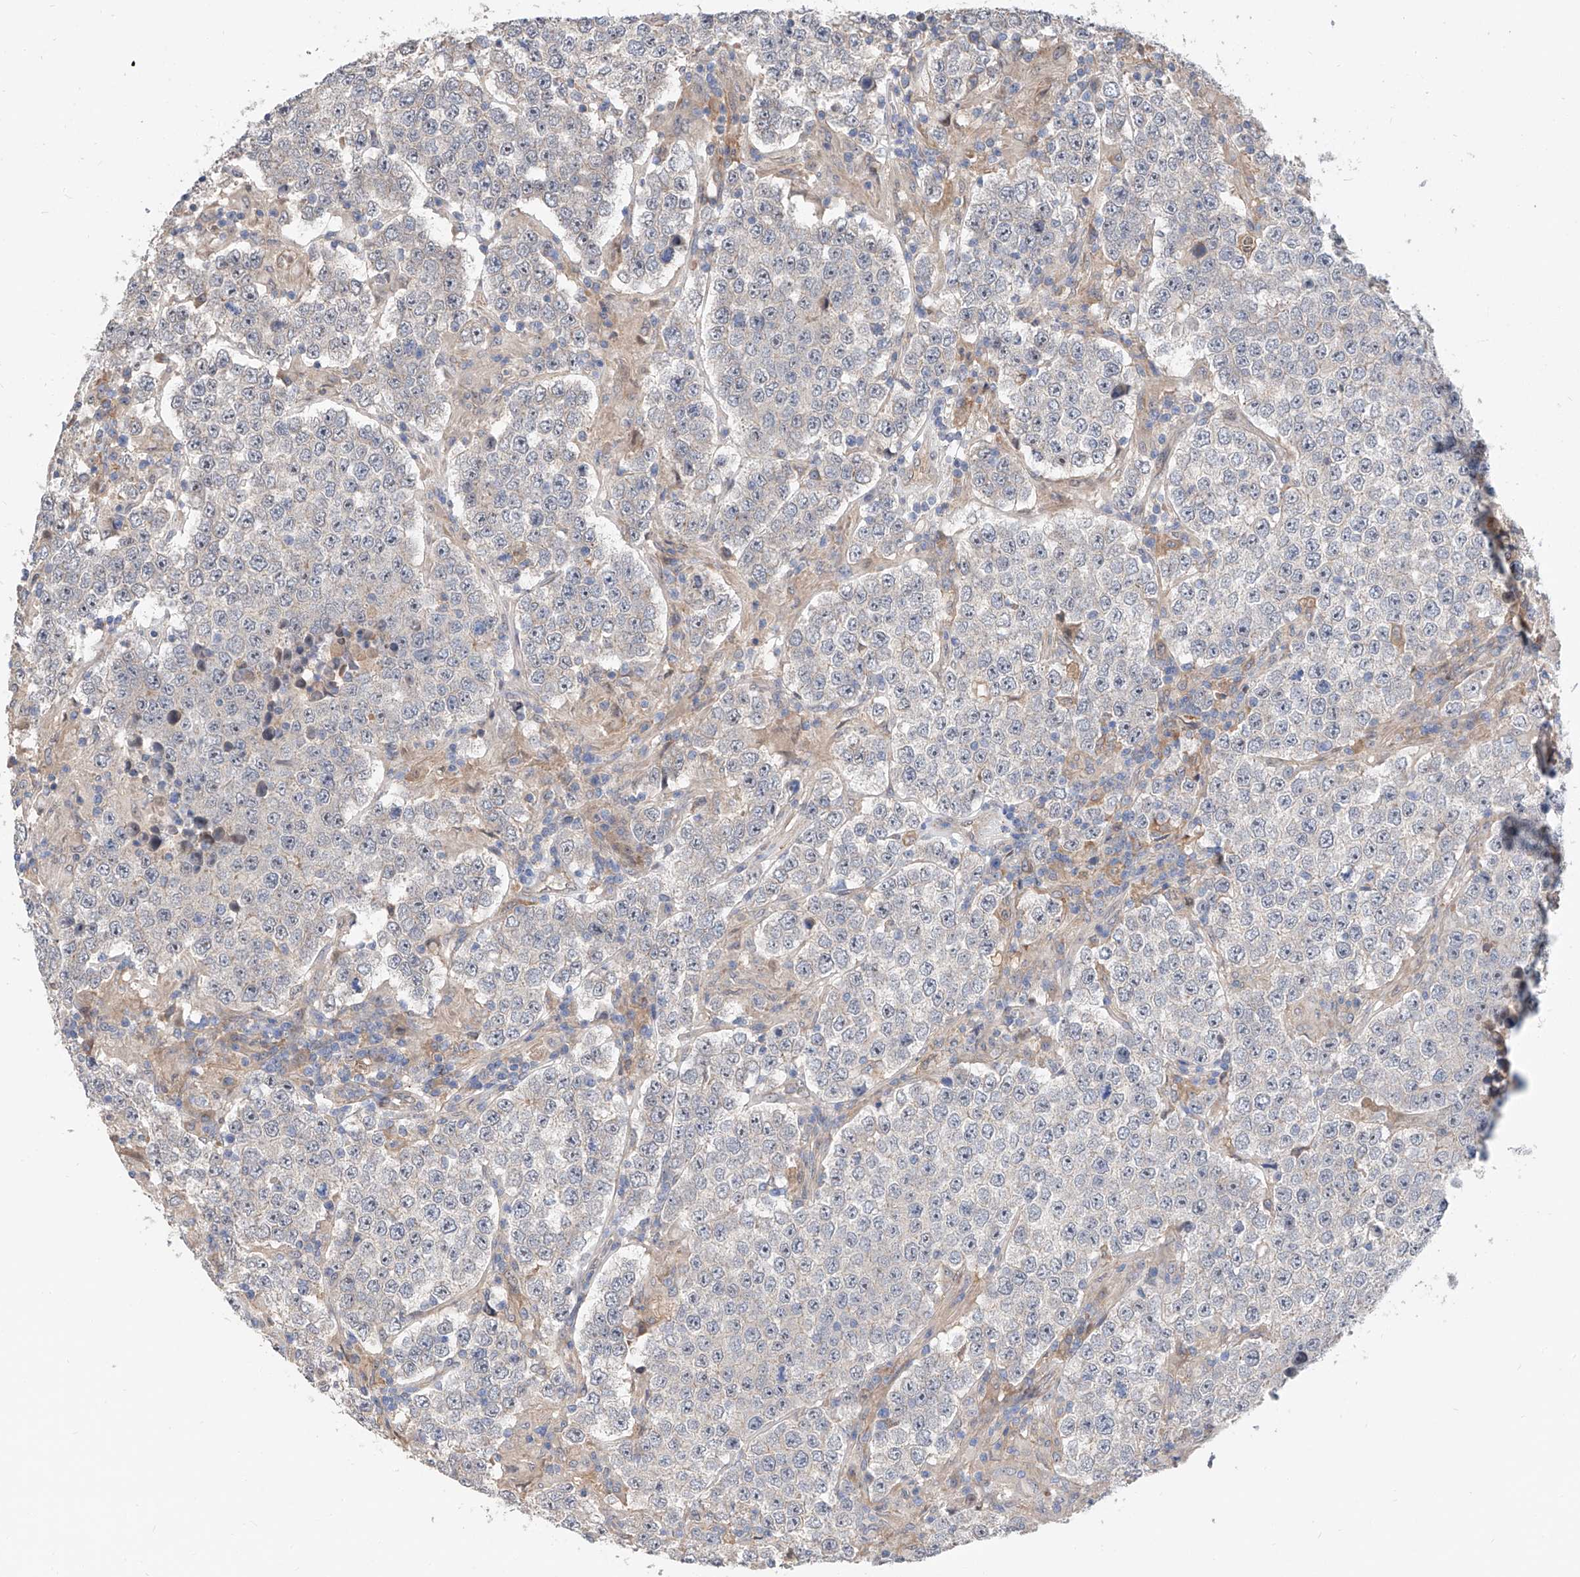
{"staining": {"intensity": "negative", "quantity": "none", "location": "none"}, "tissue": "testis cancer", "cell_type": "Tumor cells", "image_type": "cancer", "snomed": [{"axis": "morphology", "description": "Normal tissue, NOS"}, {"axis": "morphology", "description": "Urothelial carcinoma, High grade"}, {"axis": "morphology", "description": "Seminoma, NOS"}, {"axis": "morphology", "description": "Carcinoma, Embryonal, NOS"}, {"axis": "topography", "description": "Urinary bladder"}, {"axis": "topography", "description": "Testis"}], "caption": "High power microscopy micrograph of an immunohistochemistry (IHC) histopathology image of testis cancer, revealing no significant positivity in tumor cells. The staining was performed using DAB to visualize the protein expression in brown, while the nuclei were stained in blue with hematoxylin (Magnification: 20x).", "gene": "MAGEE2", "patient": {"sex": "male", "age": 41}}